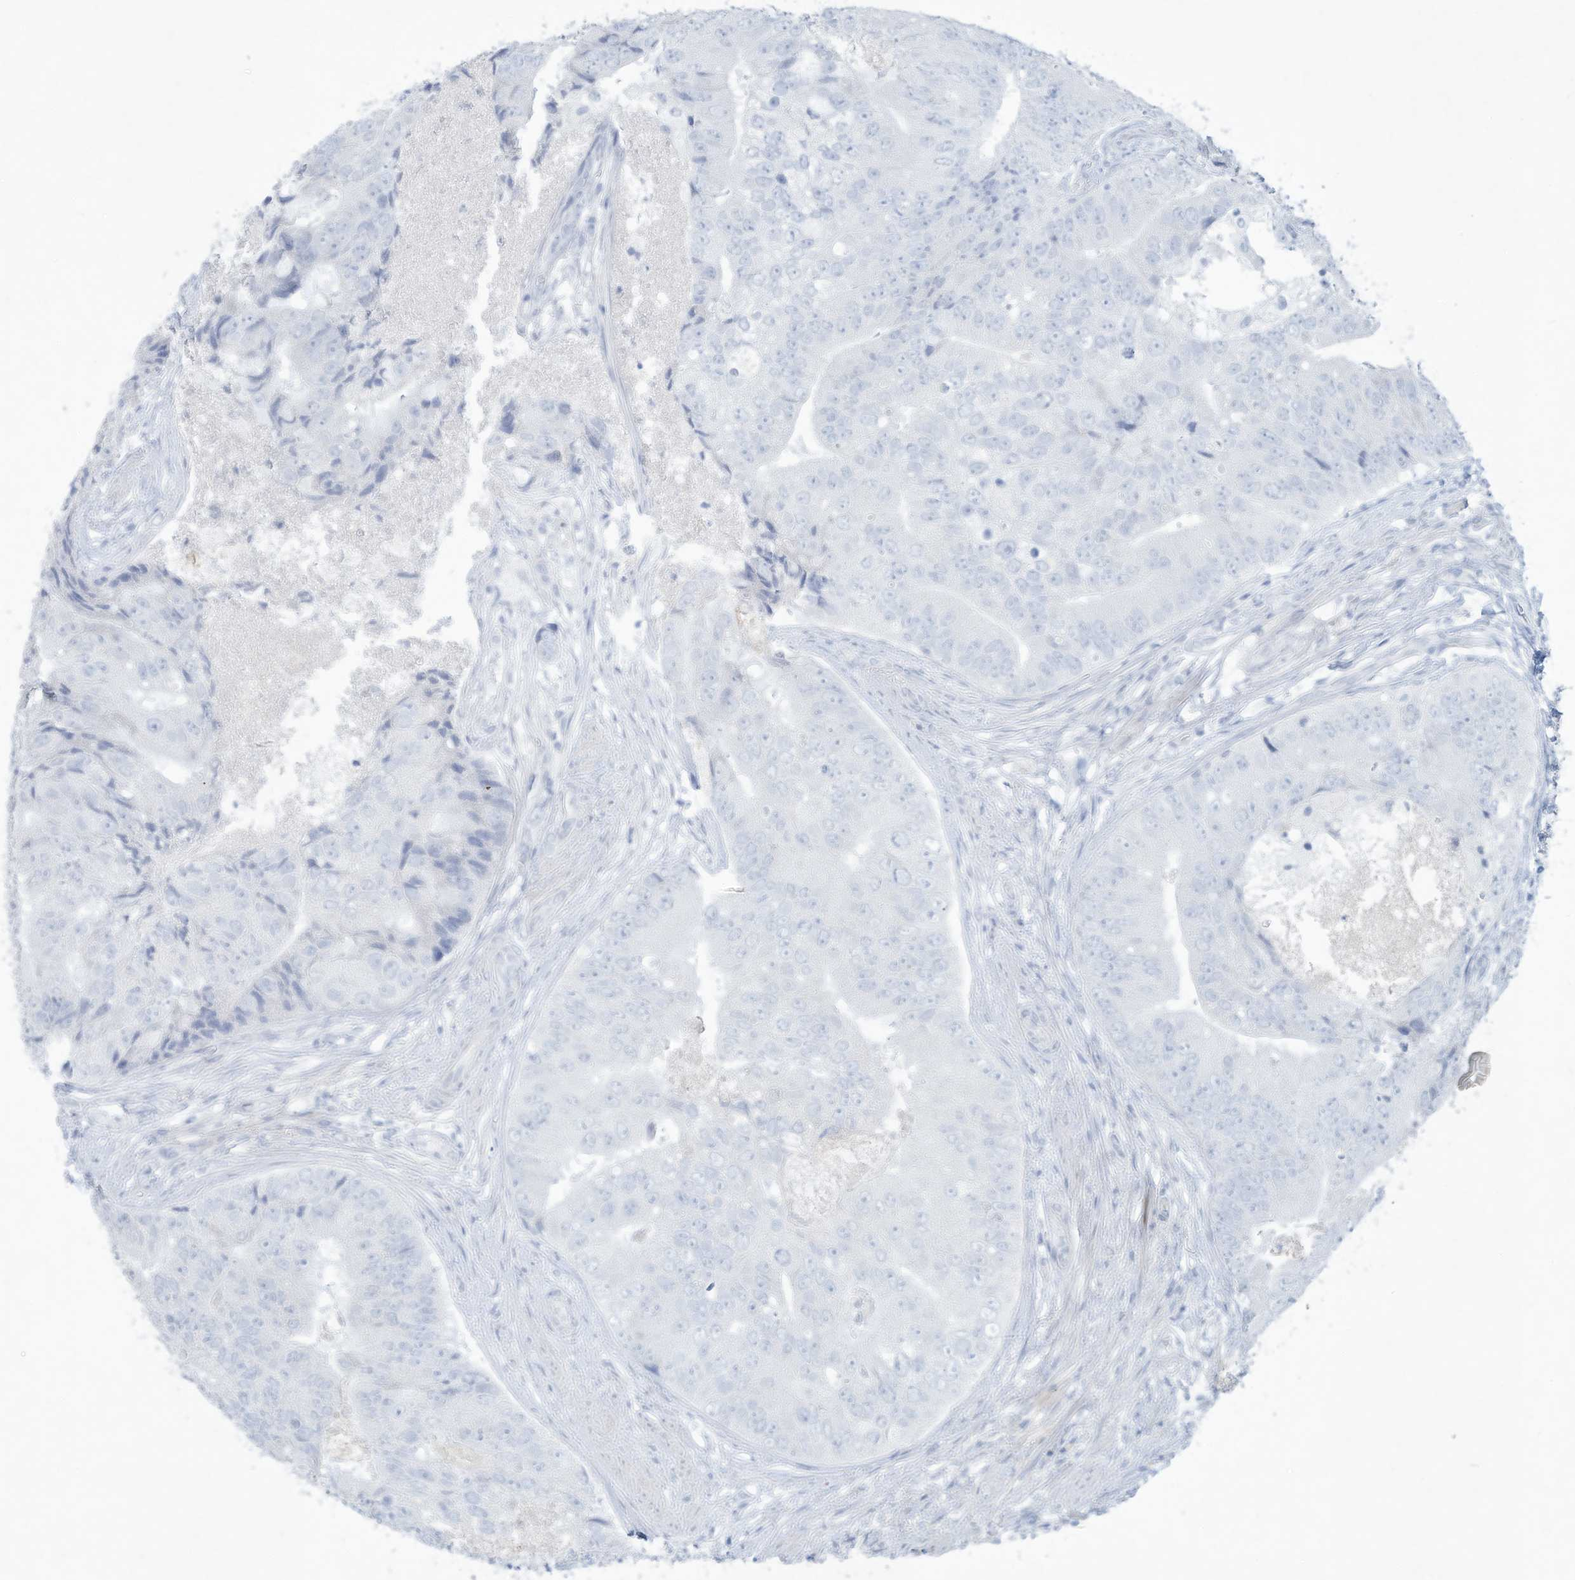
{"staining": {"intensity": "negative", "quantity": "none", "location": "none"}, "tissue": "prostate cancer", "cell_type": "Tumor cells", "image_type": "cancer", "snomed": [{"axis": "morphology", "description": "Adenocarcinoma, High grade"}, {"axis": "topography", "description": "Prostate"}], "caption": "Photomicrograph shows no significant protein staining in tumor cells of prostate cancer.", "gene": "PAX6", "patient": {"sex": "male", "age": 70}}